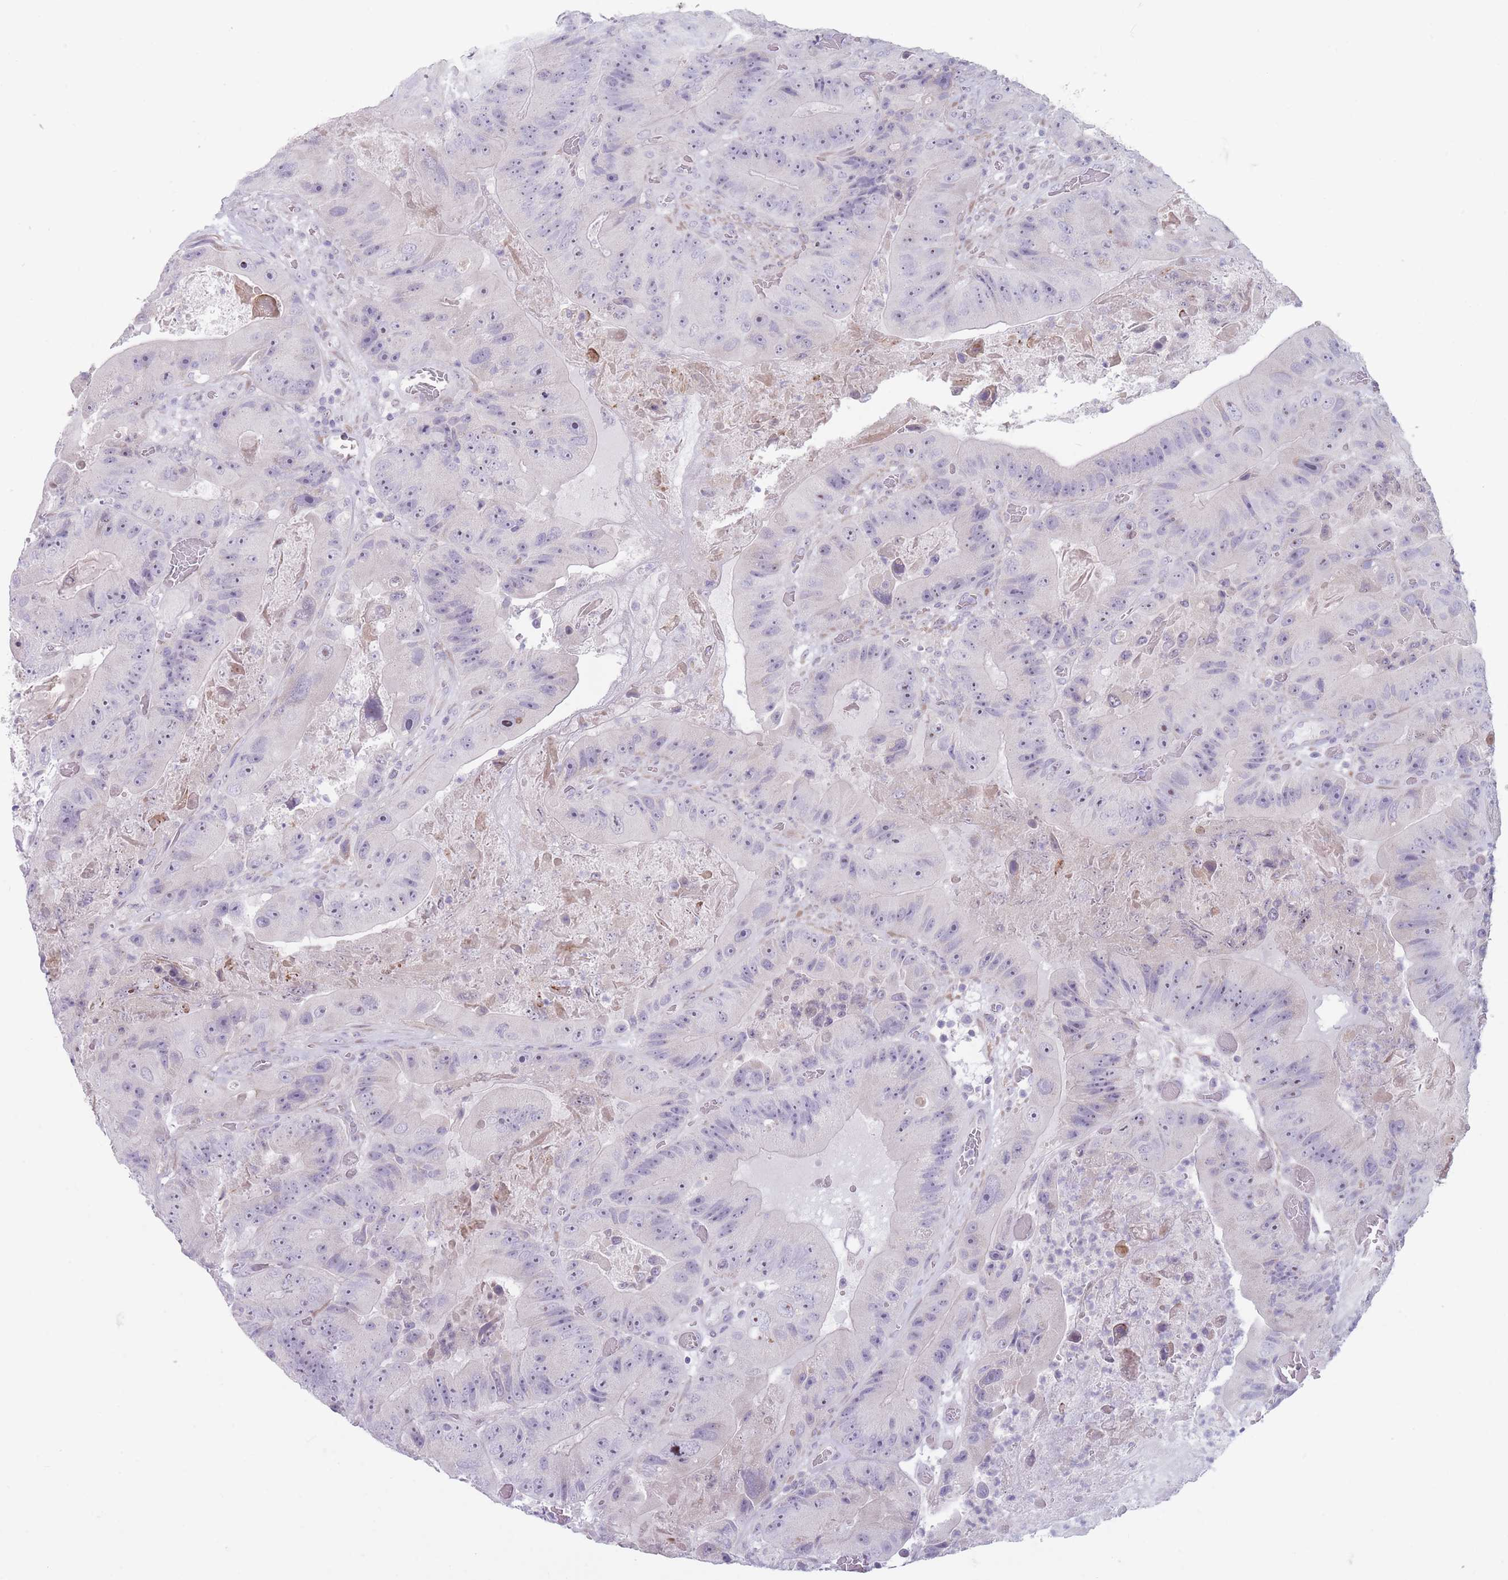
{"staining": {"intensity": "negative", "quantity": "none", "location": "none"}, "tissue": "colorectal cancer", "cell_type": "Tumor cells", "image_type": "cancer", "snomed": [{"axis": "morphology", "description": "Adenocarcinoma, NOS"}, {"axis": "topography", "description": "Colon"}], "caption": "Immunohistochemistry photomicrograph of colorectal cancer stained for a protein (brown), which displays no positivity in tumor cells. The staining is performed using DAB (3,3'-diaminobenzidine) brown chromogen with nuclei counter-stained in using hematoxylin.", "gene": "PAIP2B", "patient": {"sex": "female", "age": 86}}